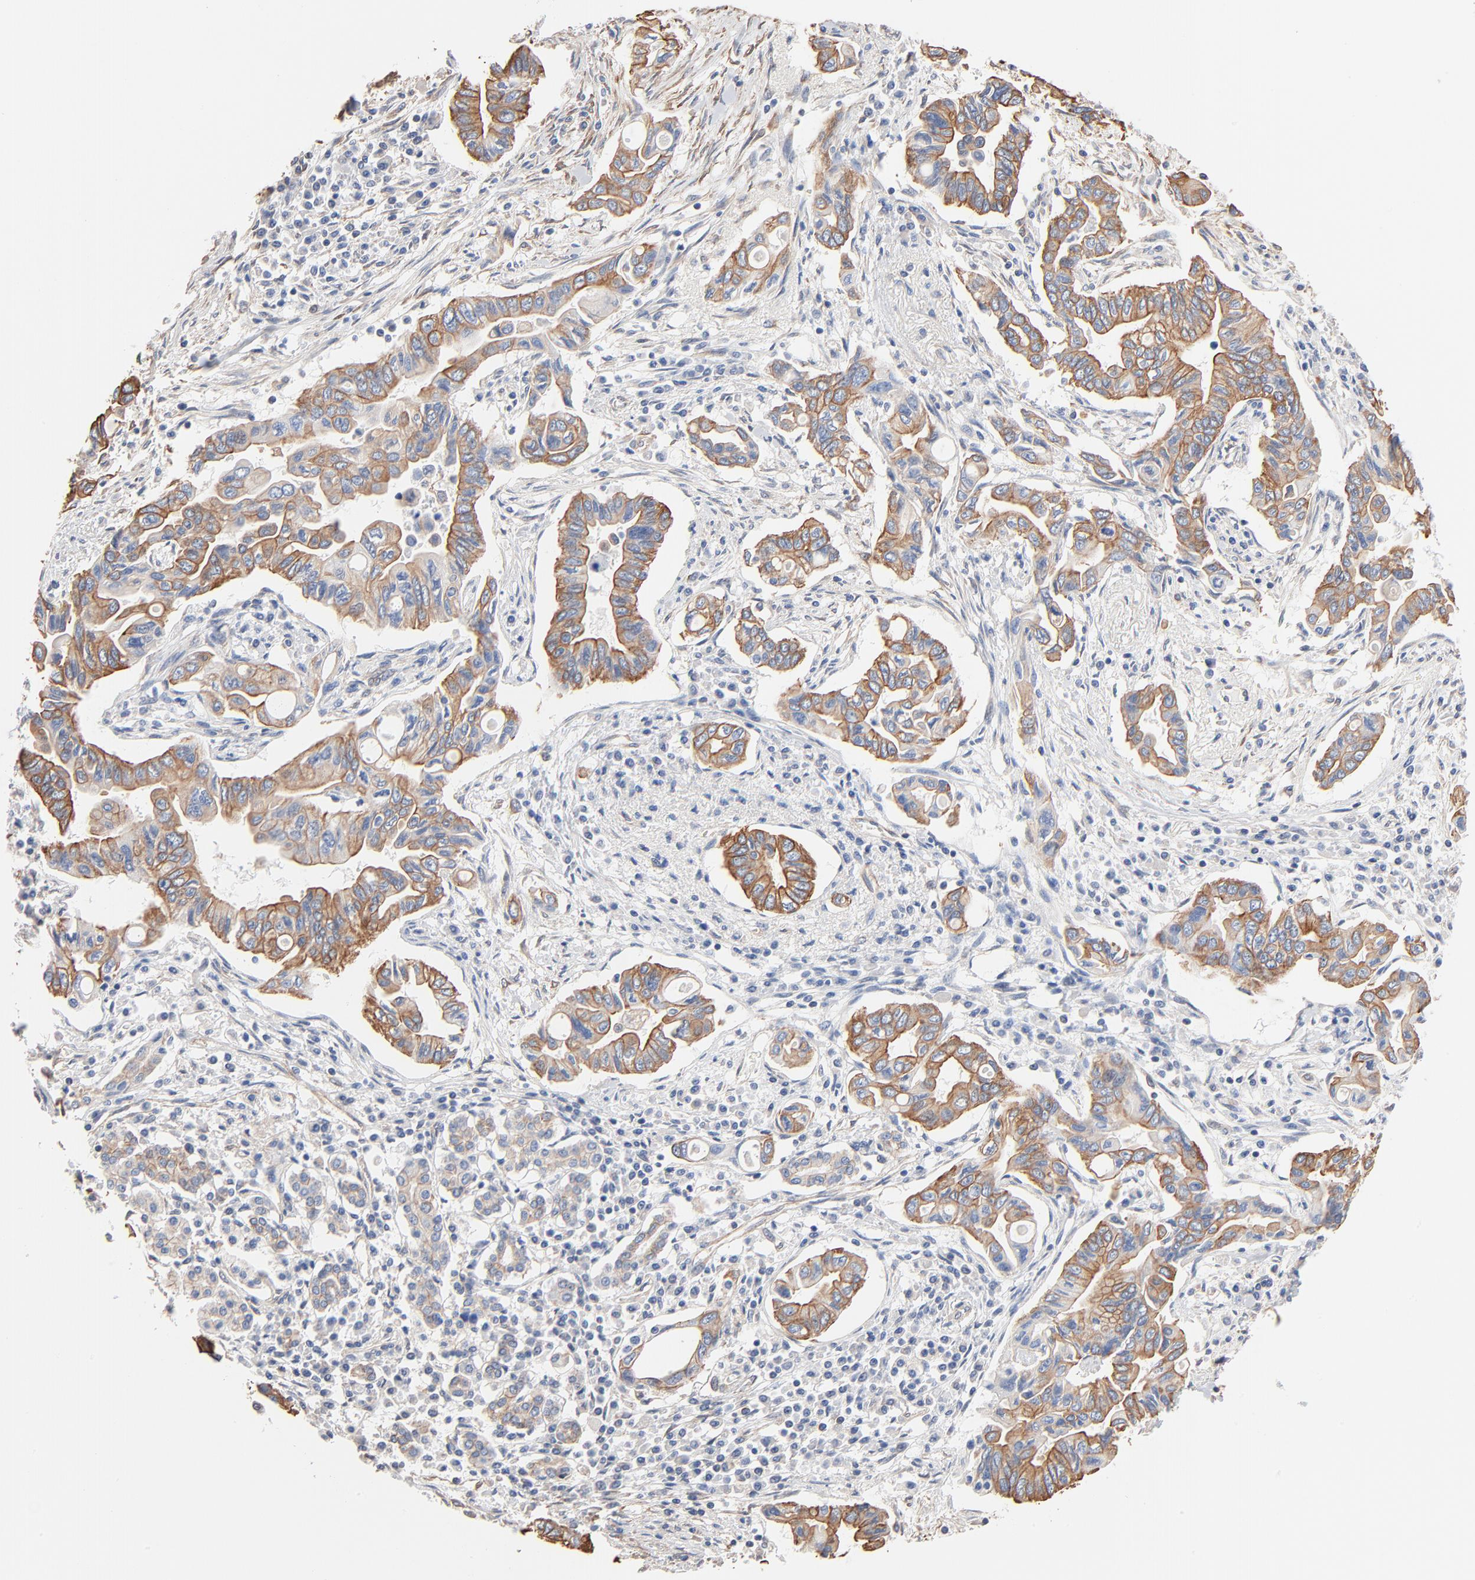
{"staining": {"intensity": "moderate", "quantity": ">75%", "location": "cytoplasmic/membranous"}, "tissue": "pancreatic cancer", "cell_type": "Tumor cells", "image_type": "cancer", "snomed": [{"axis": "morphology", "description": "Adenocarcinoma, NOS"}, {"axis": "topography", "description": "Pancreas"}], "caption": "Adenocarcinoma (pancreatic) tissue shows moderate cytoplasmic/membranous expression in about >75% of tumor cells, visualized by immunohistochemistry.", "gene": "ABCD4", "patient": {"sex": "female", "age": 57}}